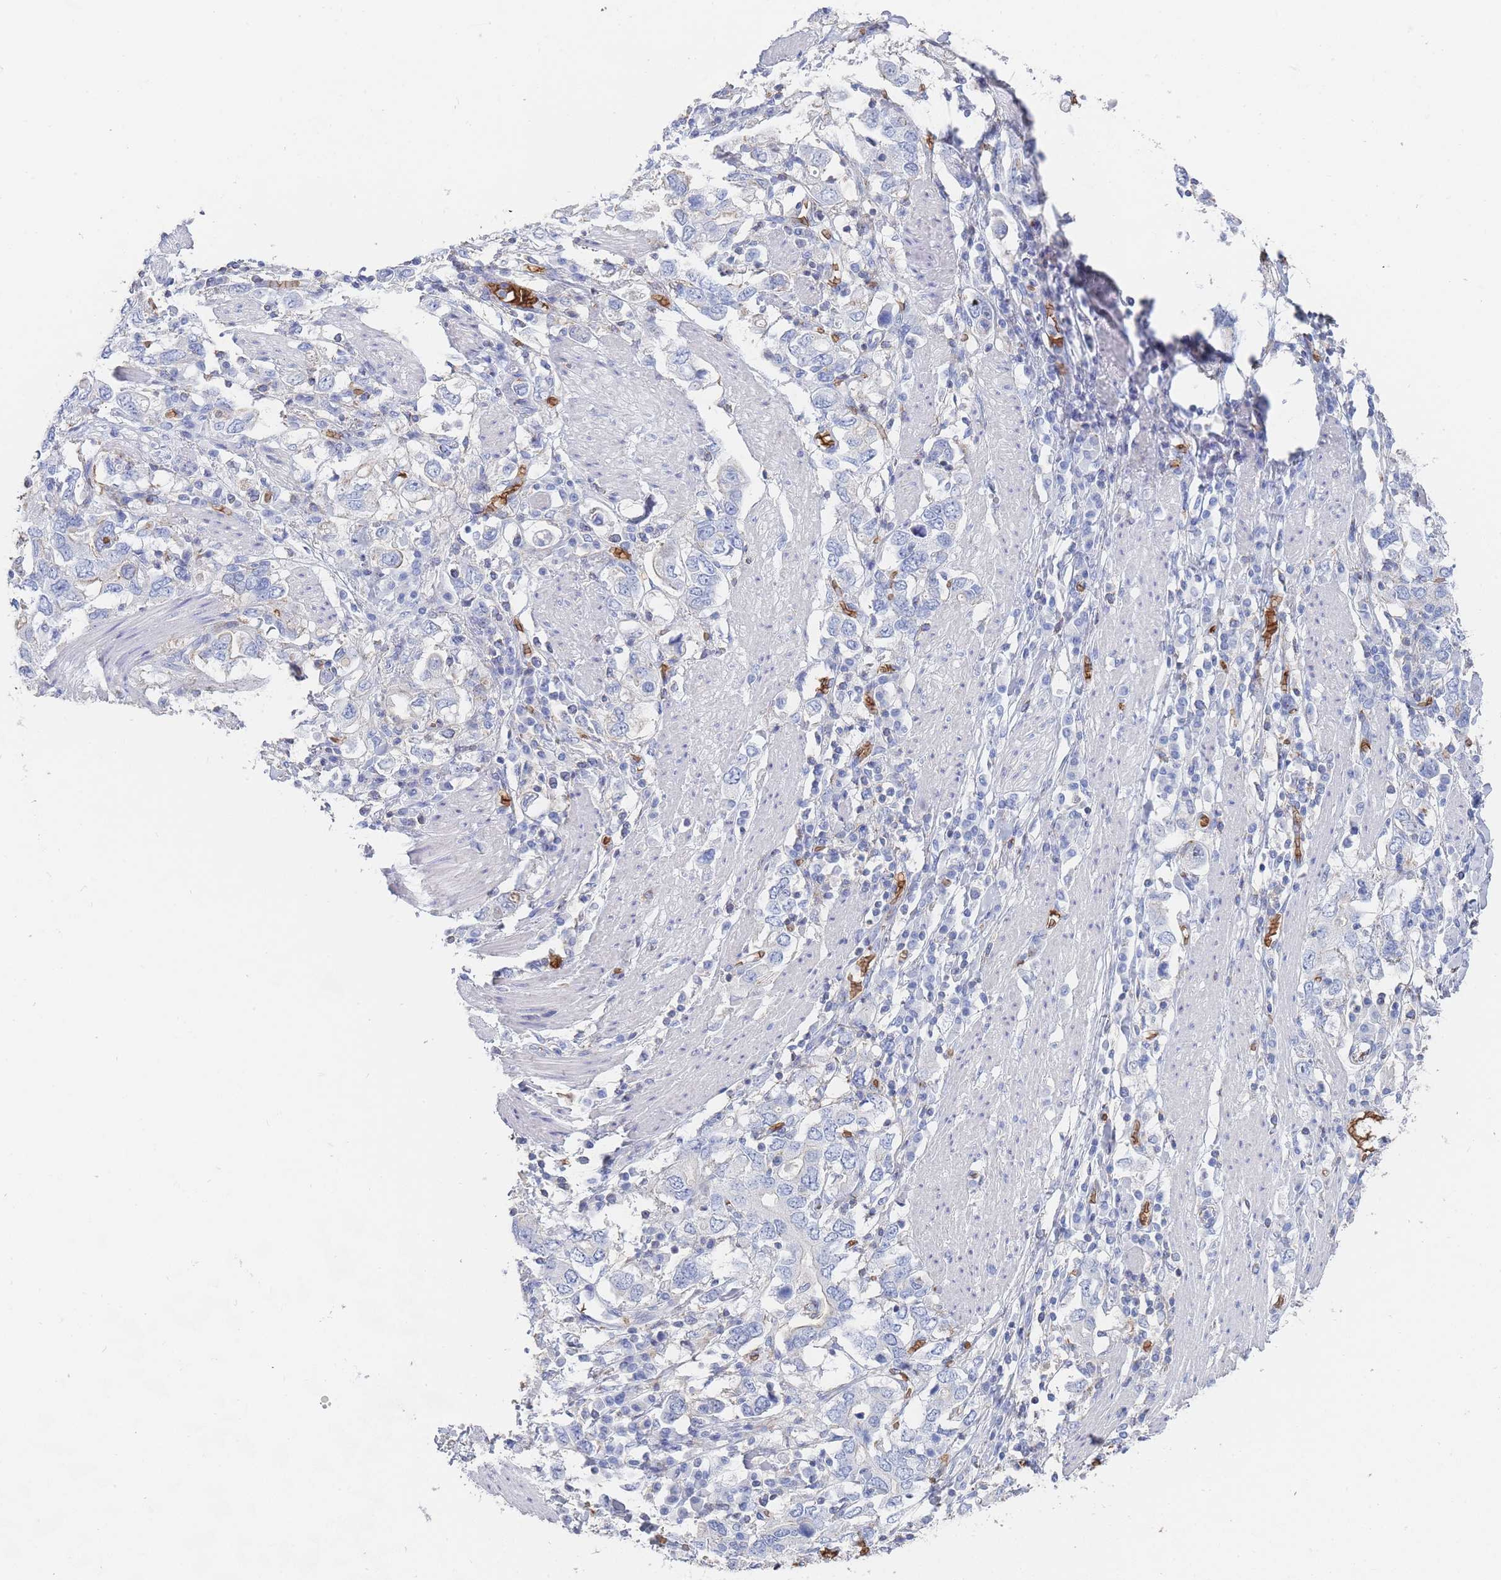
{"staining": {"intensity": "negative", "quantity": "none", "location": "none"}, "tissue": "stomach cancer", "cell_type": "Tumor cells", "image_type": "cancer", "snomed": [{"axis": "morphology", "description": "Adenocarcinoma, NOS"}, {"axis": "topography", "description": "Stomach, upper"}, {"axis": "topography", "description": "Stomach"}], "caption": "Tumor cells show no significant positivity in stomach adenocarcinoma. (DAB (3,3'-diaminobenzidine) IHC with hematoxylin counter stain).", "gene": "SLC2A1", "patient": {"sex": "male", "age": 62}}